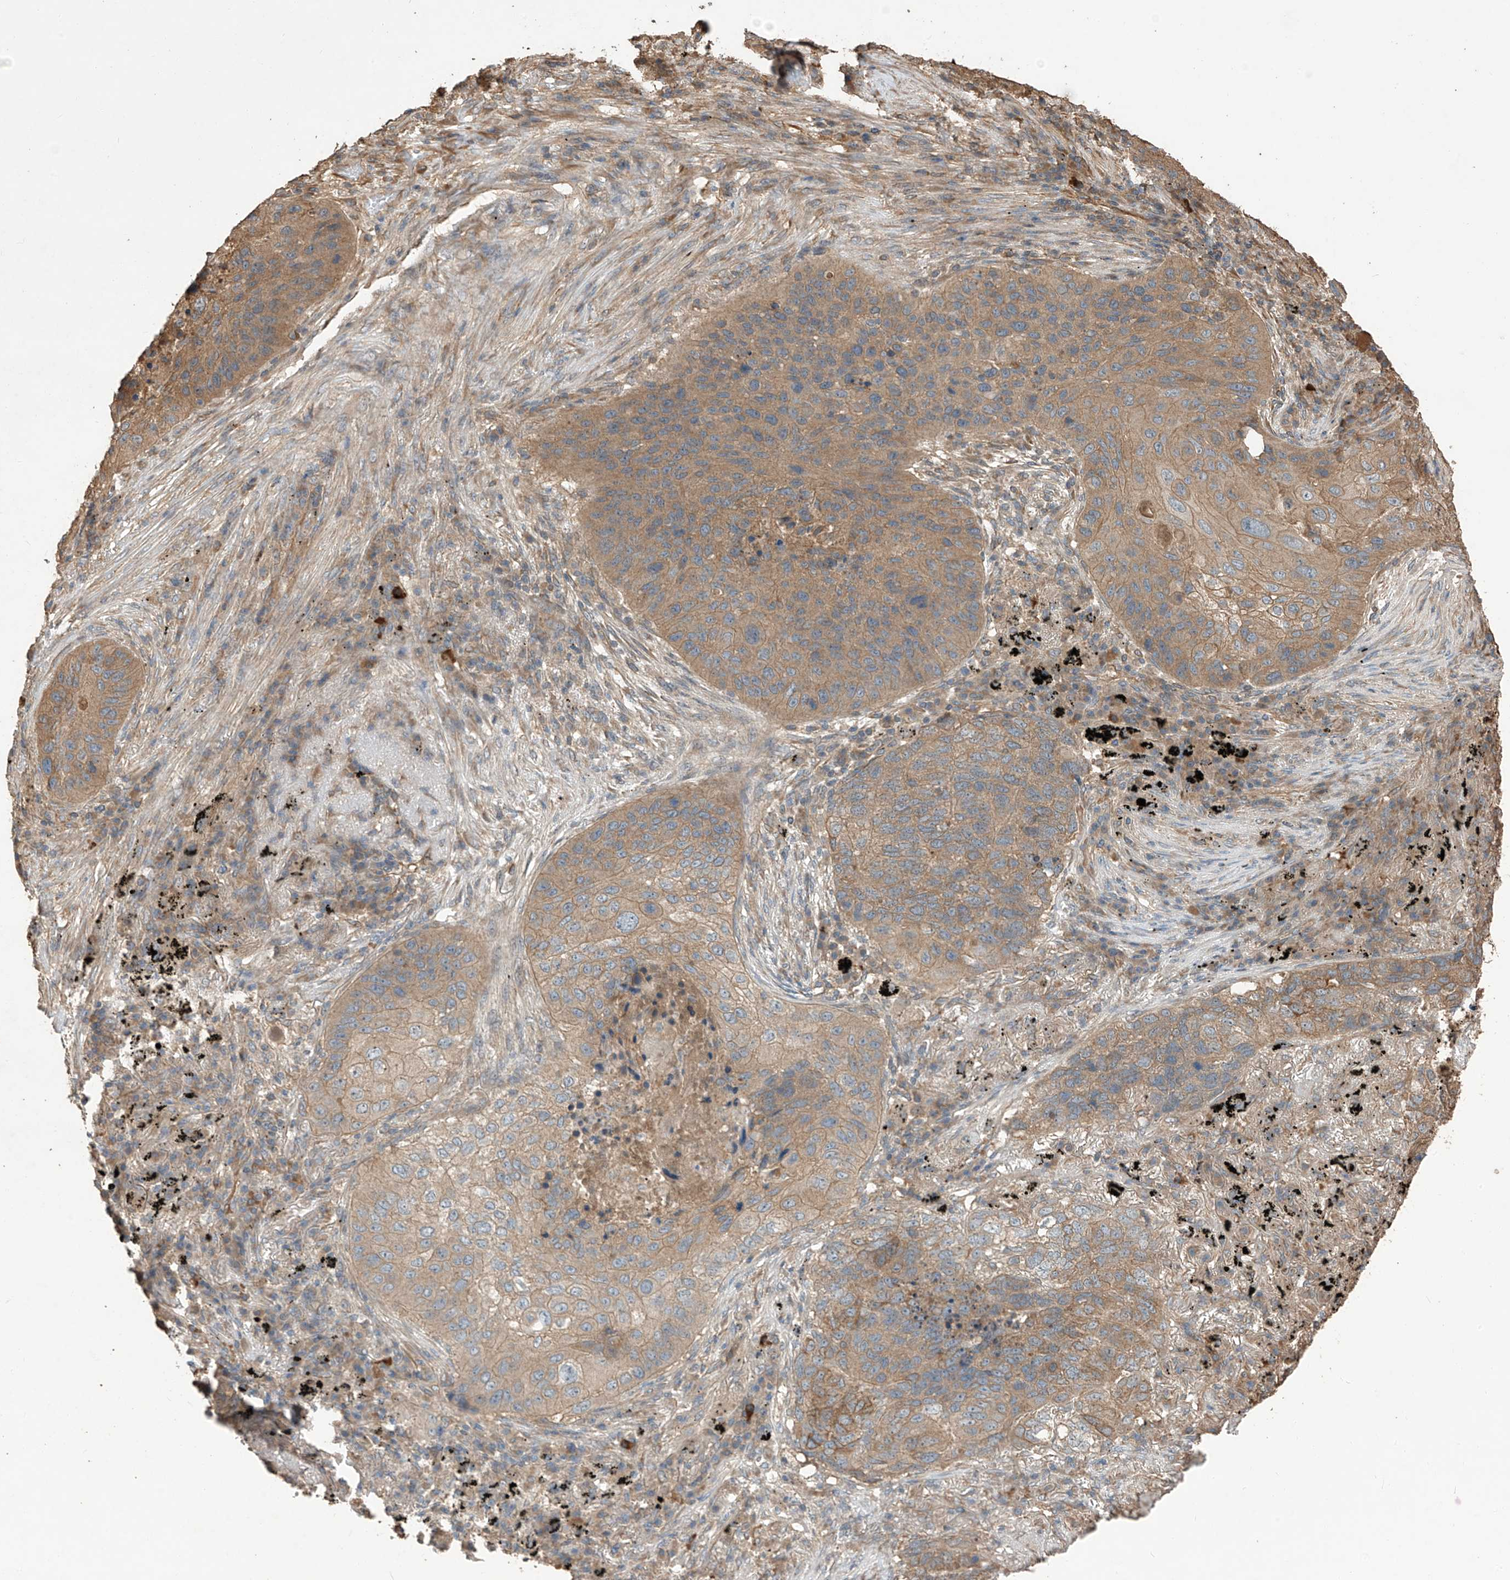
{"staining": {"intensity": "moderate", "quantity": "25%-75%", "location": "cytoplasmic/membranous"}, "tissue": "lung cancer", "cell_type": "Tumor cells", "image_type": "cancer", "snomed": [{"axis": "morphology", "description": "Squamous cell carcinoma, NOS"}, {"axis": "topography", "description": "Lung"}], "caption": "A micrograph showing moderate cytoplasmic/membranous positivity in about 25%-75% of tumor cells in lung cancer (squamous cell carcinoma), as visualized by brown immunohistochemical staining.", "gene": "AGBL5", "patient": {"sex": "female", "age": 63}}